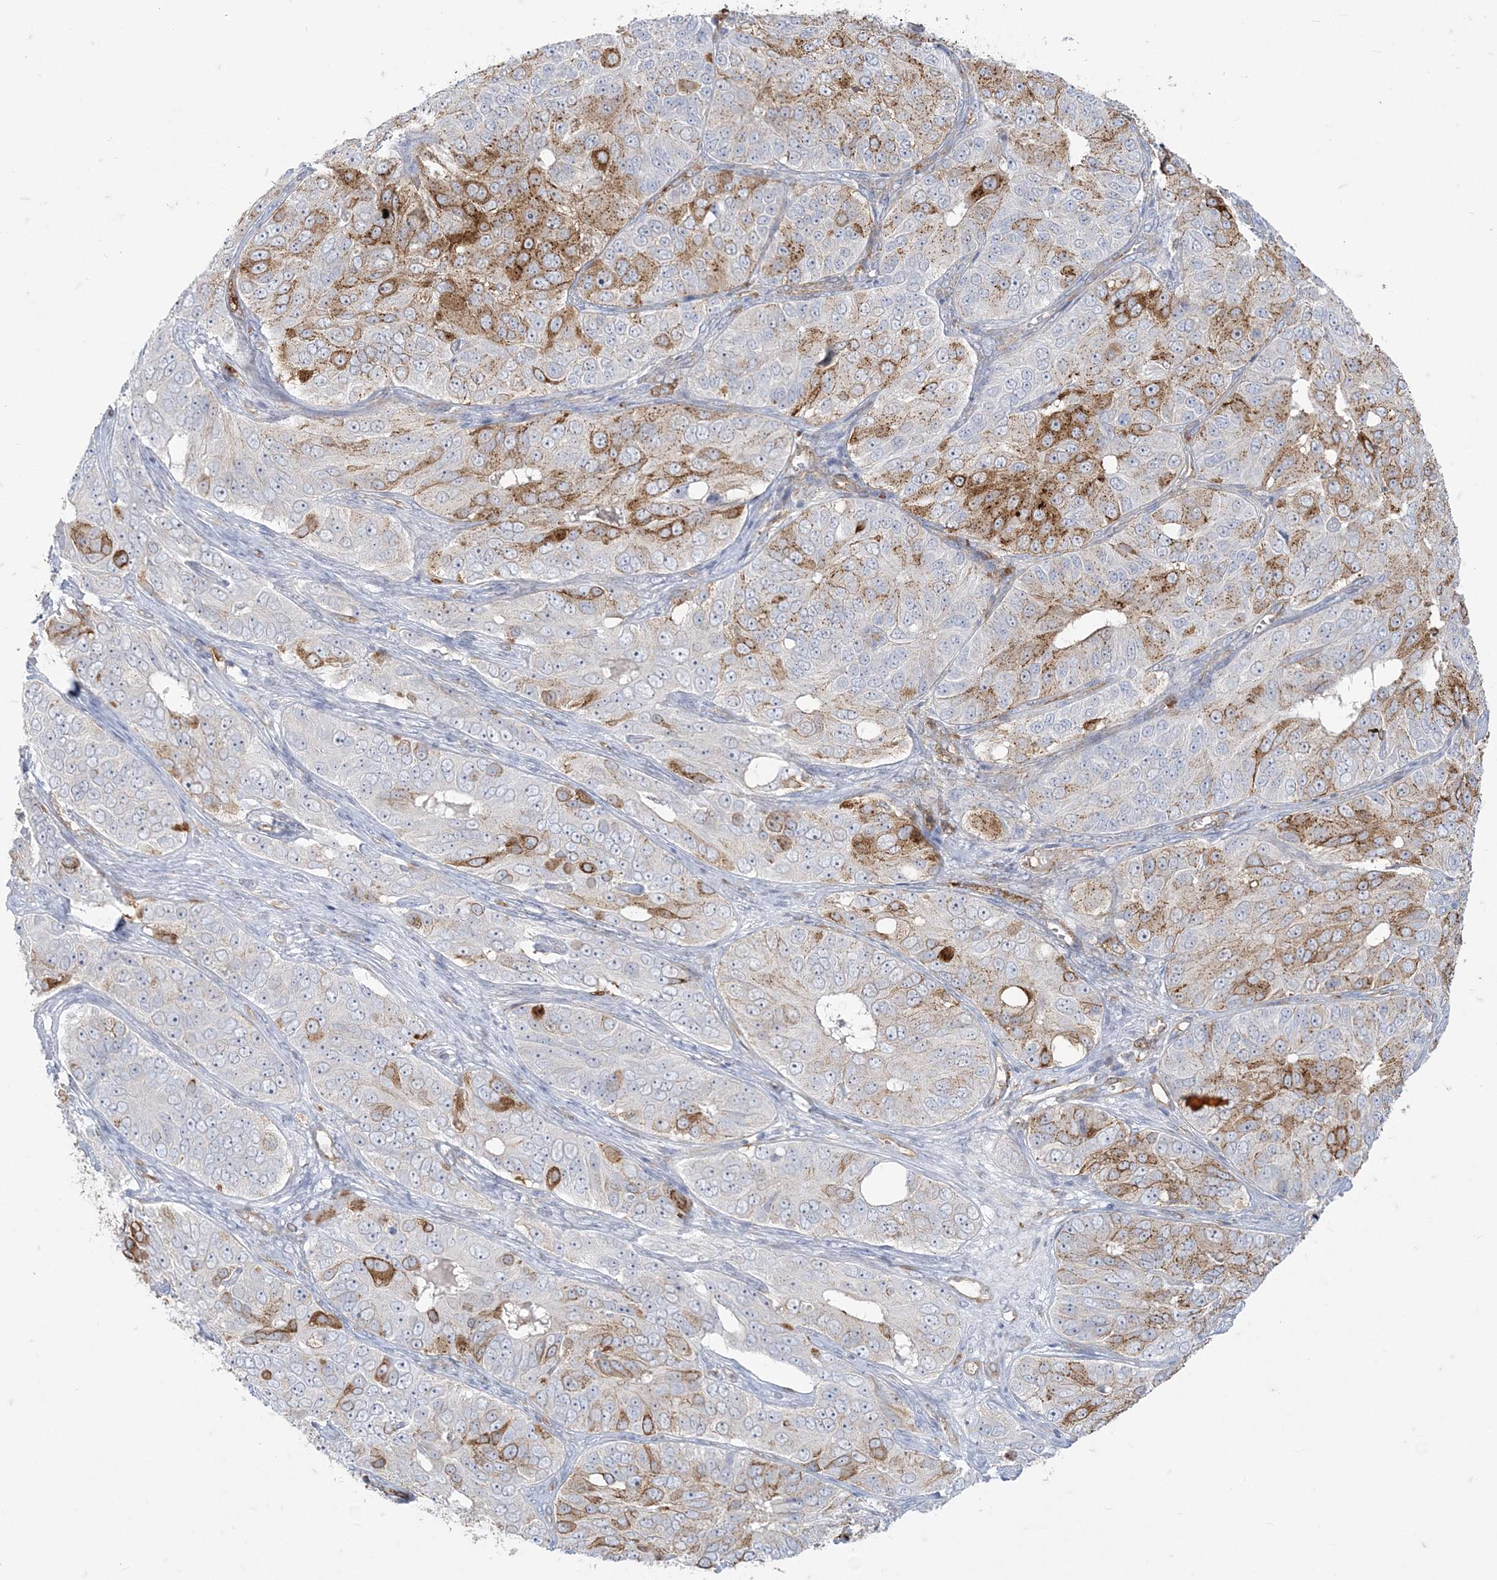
{"staining": {"intensity": "moderate", "quantity": "25%-75%", "location": "cytoplasmic/membranous"}, "tissue": "ovarian cancer", "cell_type": "Tumor cells", "image_type": "cancer", "snomed": [{"axis": "morphology", "description": "Carcinoma, endometroid"}, {"axis": "topography", "description": "Ovary"}], "caption": "Human ovarian cancer stained with a protein marker exhibits moderate staining in tumor cells.", "gene": "DERL3", "patient": {"sex": "female", "age": 51}}